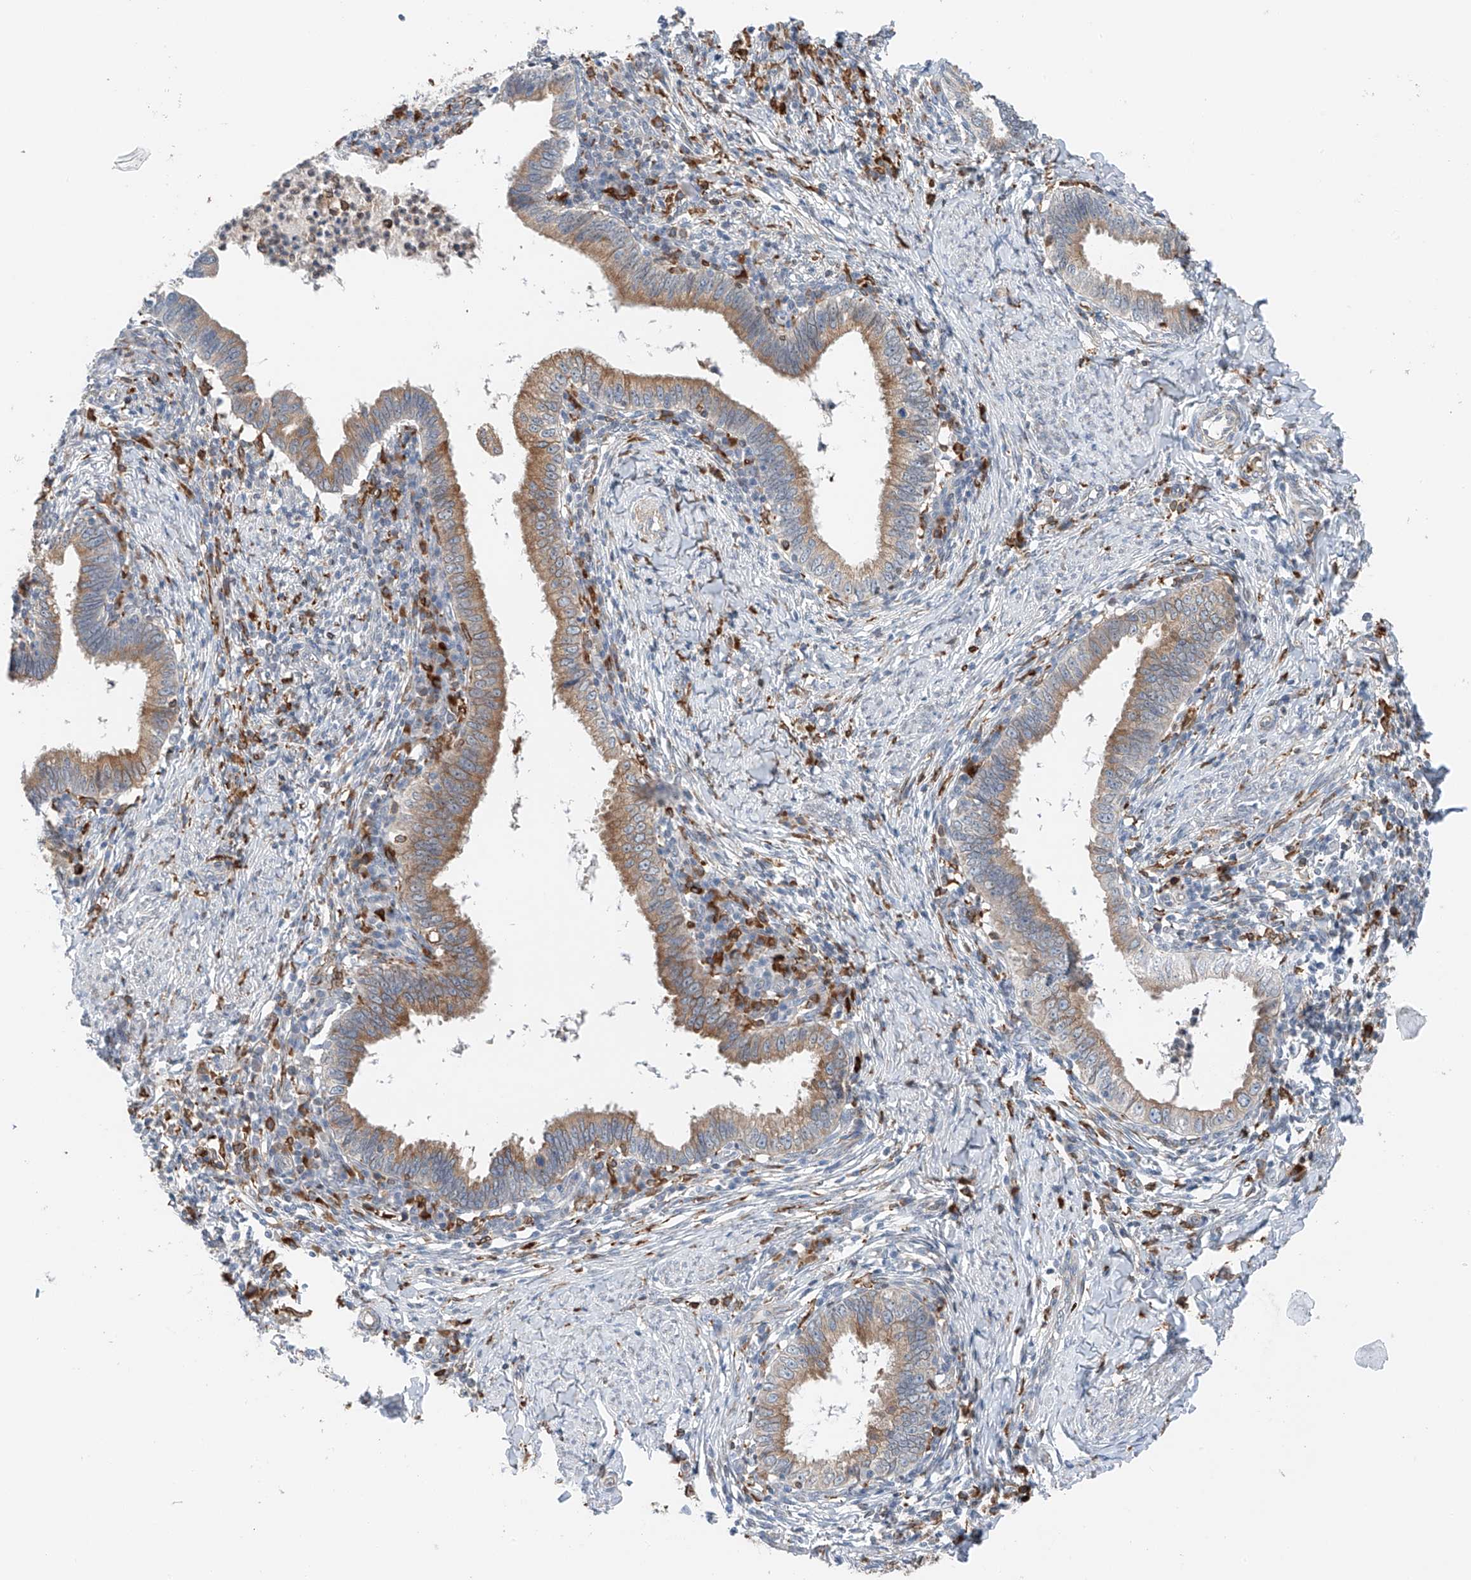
{"staining": {"intensity": "moderate", "quantity": "25%-75%", "location": "cytoplasmic/membranous"}, "tissue": "cervical cancer", "cell_type": "Tumor cells", "image_type": "cancer", "snomed": [{"axis": "morphology", "description": "Adenocarcinoma, NOS"}, {"axis": "topography", "description": "Cervix"}], "caption": "The image demonstrates immunohistochemical staining of cervical cancer. There is moderate cytoplasmic/membranous staining is appreciated in approximately 25%-75% of tumor cells.", "gene": "TBXAS1", "patient": {"sex": "female", "age": 36}}